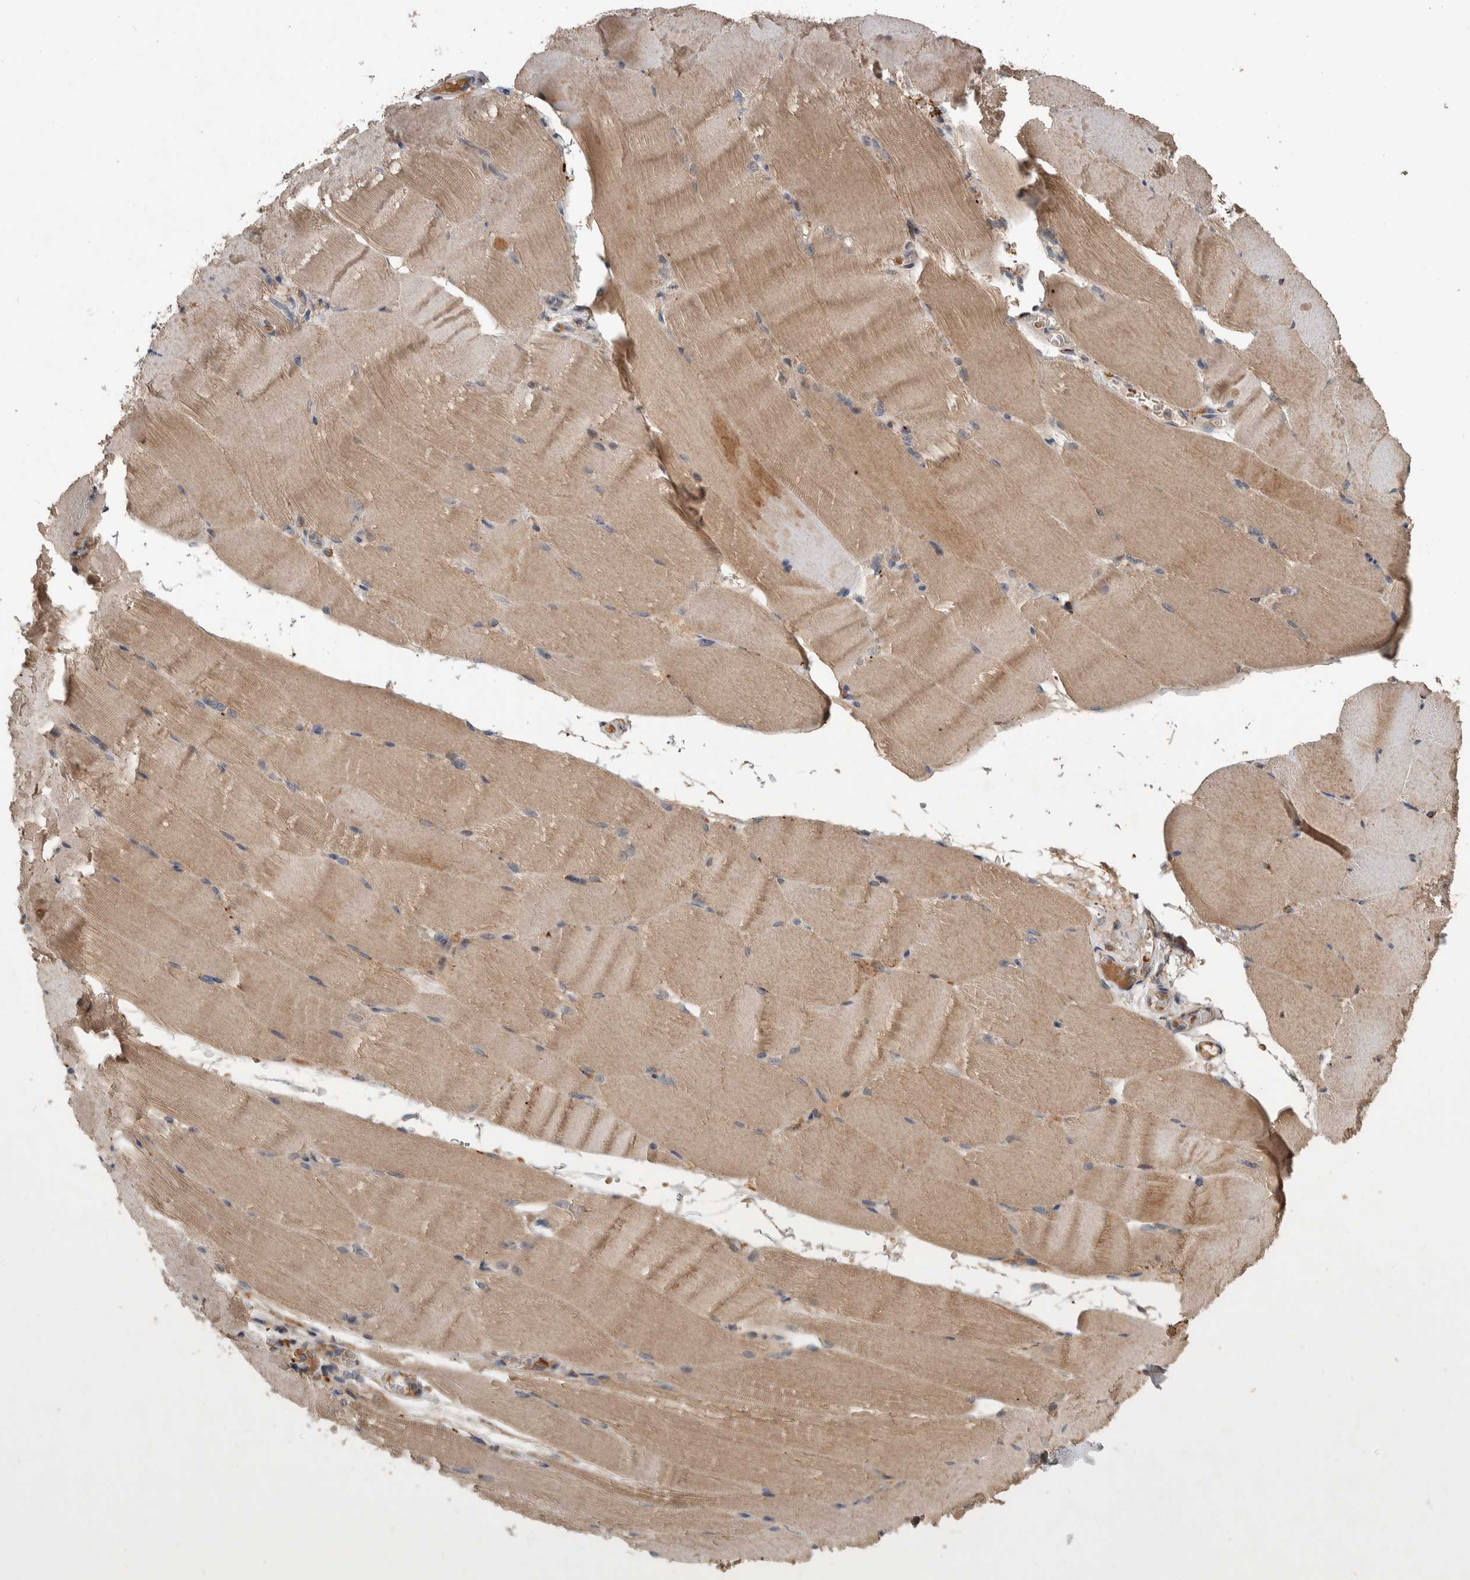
{"staining": {"intensity": "weak", "quantity": "25%-75%", "location": "cytoplasmic/membranous"}, "tissue": "skeletal muscle", "cell_type": "Myocytes", "image_type": "normal", "snomed": [{"axis": "morphology", "description": "Normal tissue, NOS"}, {"axis": "topography", "description": "Skeletal muscle"}, {"axis": "topography", "description": "Parathyroid gland"}], "caption": "DAB immunohistochemical staining of normal skeletal muscle displays weak cytoplasmic/membranous protein staining in about 25%-75% of myocytes.", "gene": "CHRM3", "patient": {"sex": "female", "age": 37}}